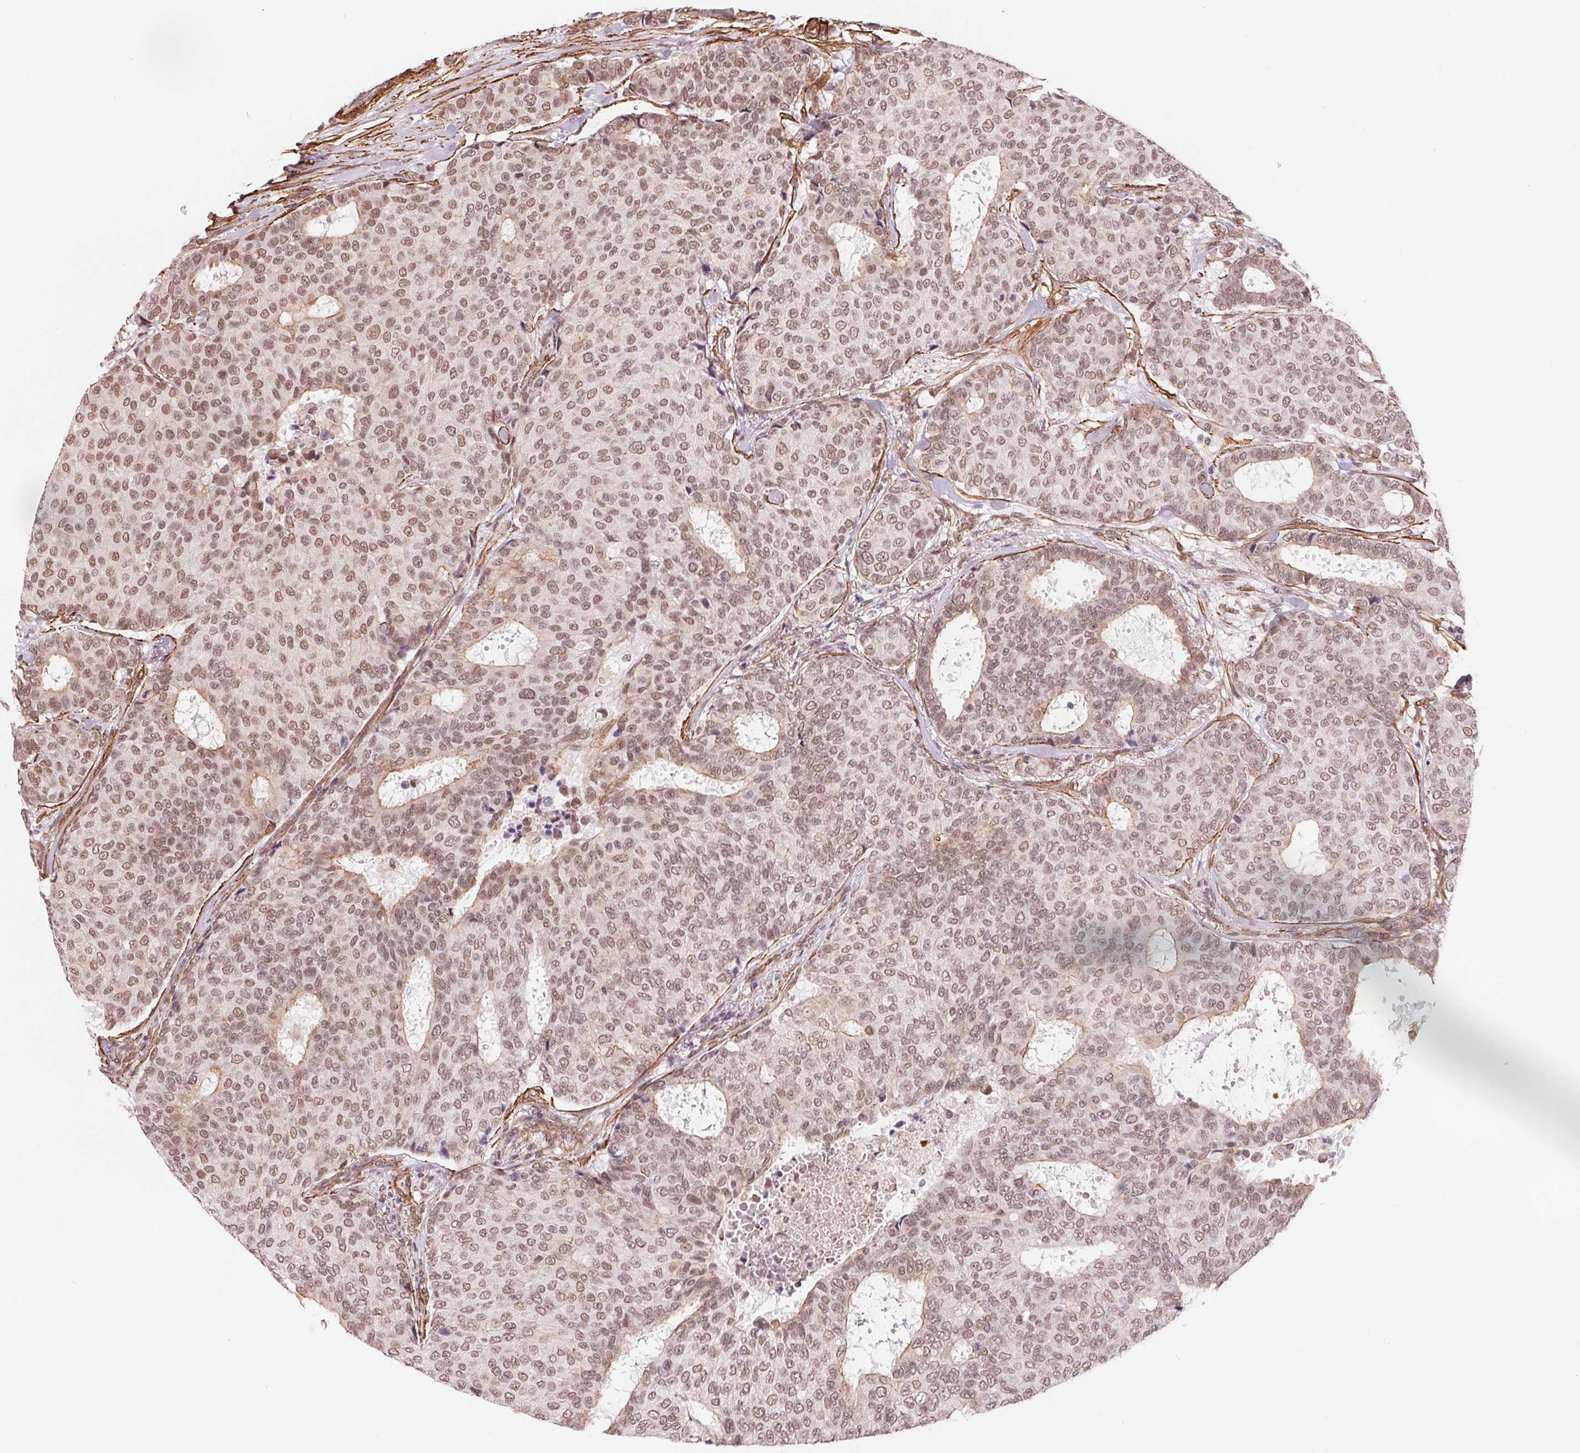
{"staining": {"intensity": "moderate", "quantity": ">75%", "location": "nuclear"}, "tissue": "breast cancer", "cell_type": "Tumor cells", "image_type": "cancer", "snomed": [{"axis": "morphology", "description": "Duct carcinoma"}, {"axis": "topography", "description": "Breast"}], "caption": "This image demonstrates IHC staining of human invasive ductal carcinoma (breast), with medium moderate nuclear expression in approximately >75% of tumor cells.", "gene": "BCAT1", "patient": {"sex": "female", "age": 75}}